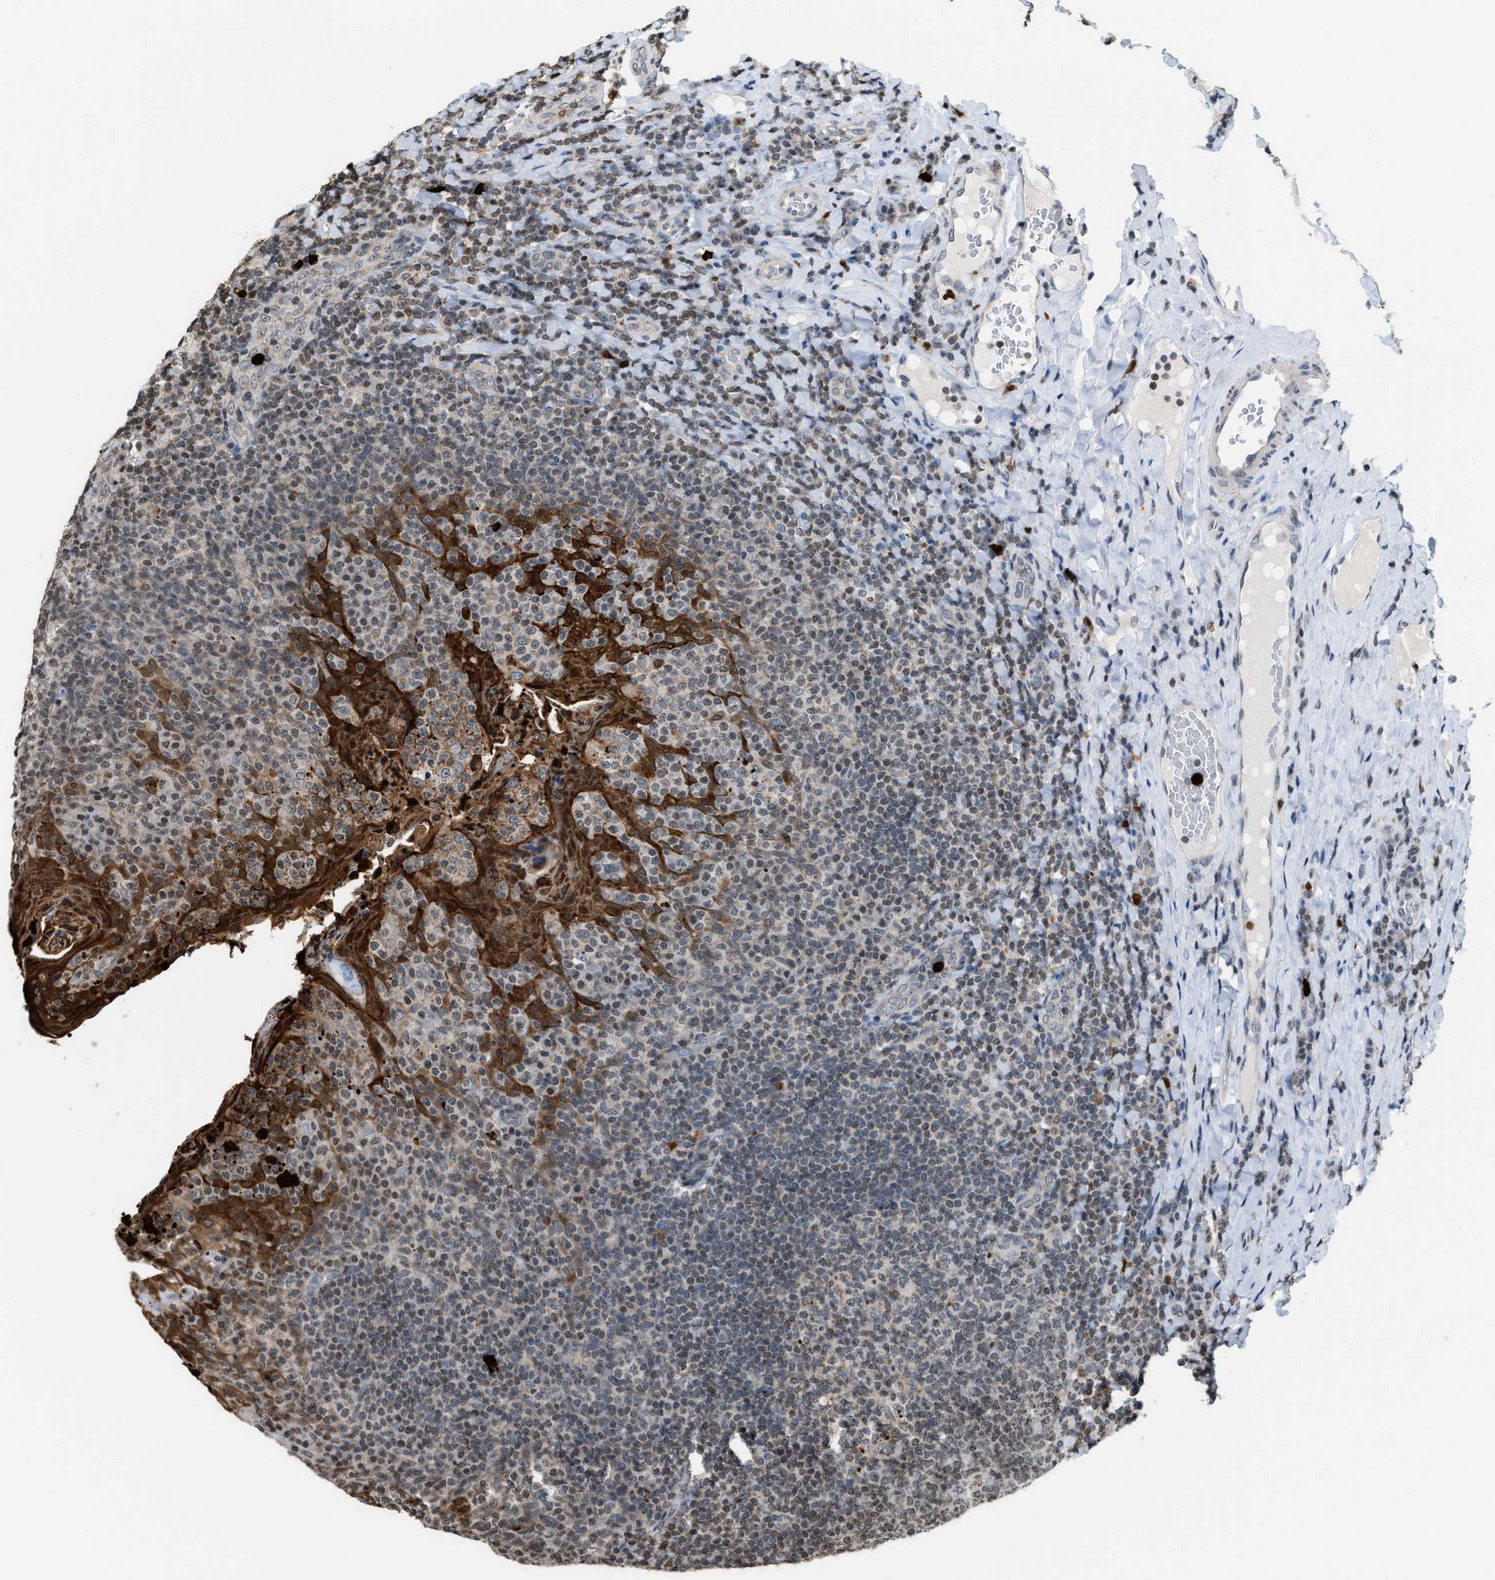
{"staining": {"intensity": "weak", "quantity": "<25%", "location": "cytoplasmic/membranous,nuclear"}, "tissue": "tonsil", "cell_type": "Non-germinal center cells", "image_type": "normal", "snomed": [{"axis": "morphology", "description": "Normal tissue, NOS"}, {"axis": "topography", "description": "Tonsil"}], "caption": "Image shows no significant protein staining in non-germinal center cells of normal tonsil. The staining is performed using DAB brown chromogen with nuclei counter-stained in using hematoxylin.", "gene": "PRUNE2", "patient": {"sex": "male", "age": 17}}